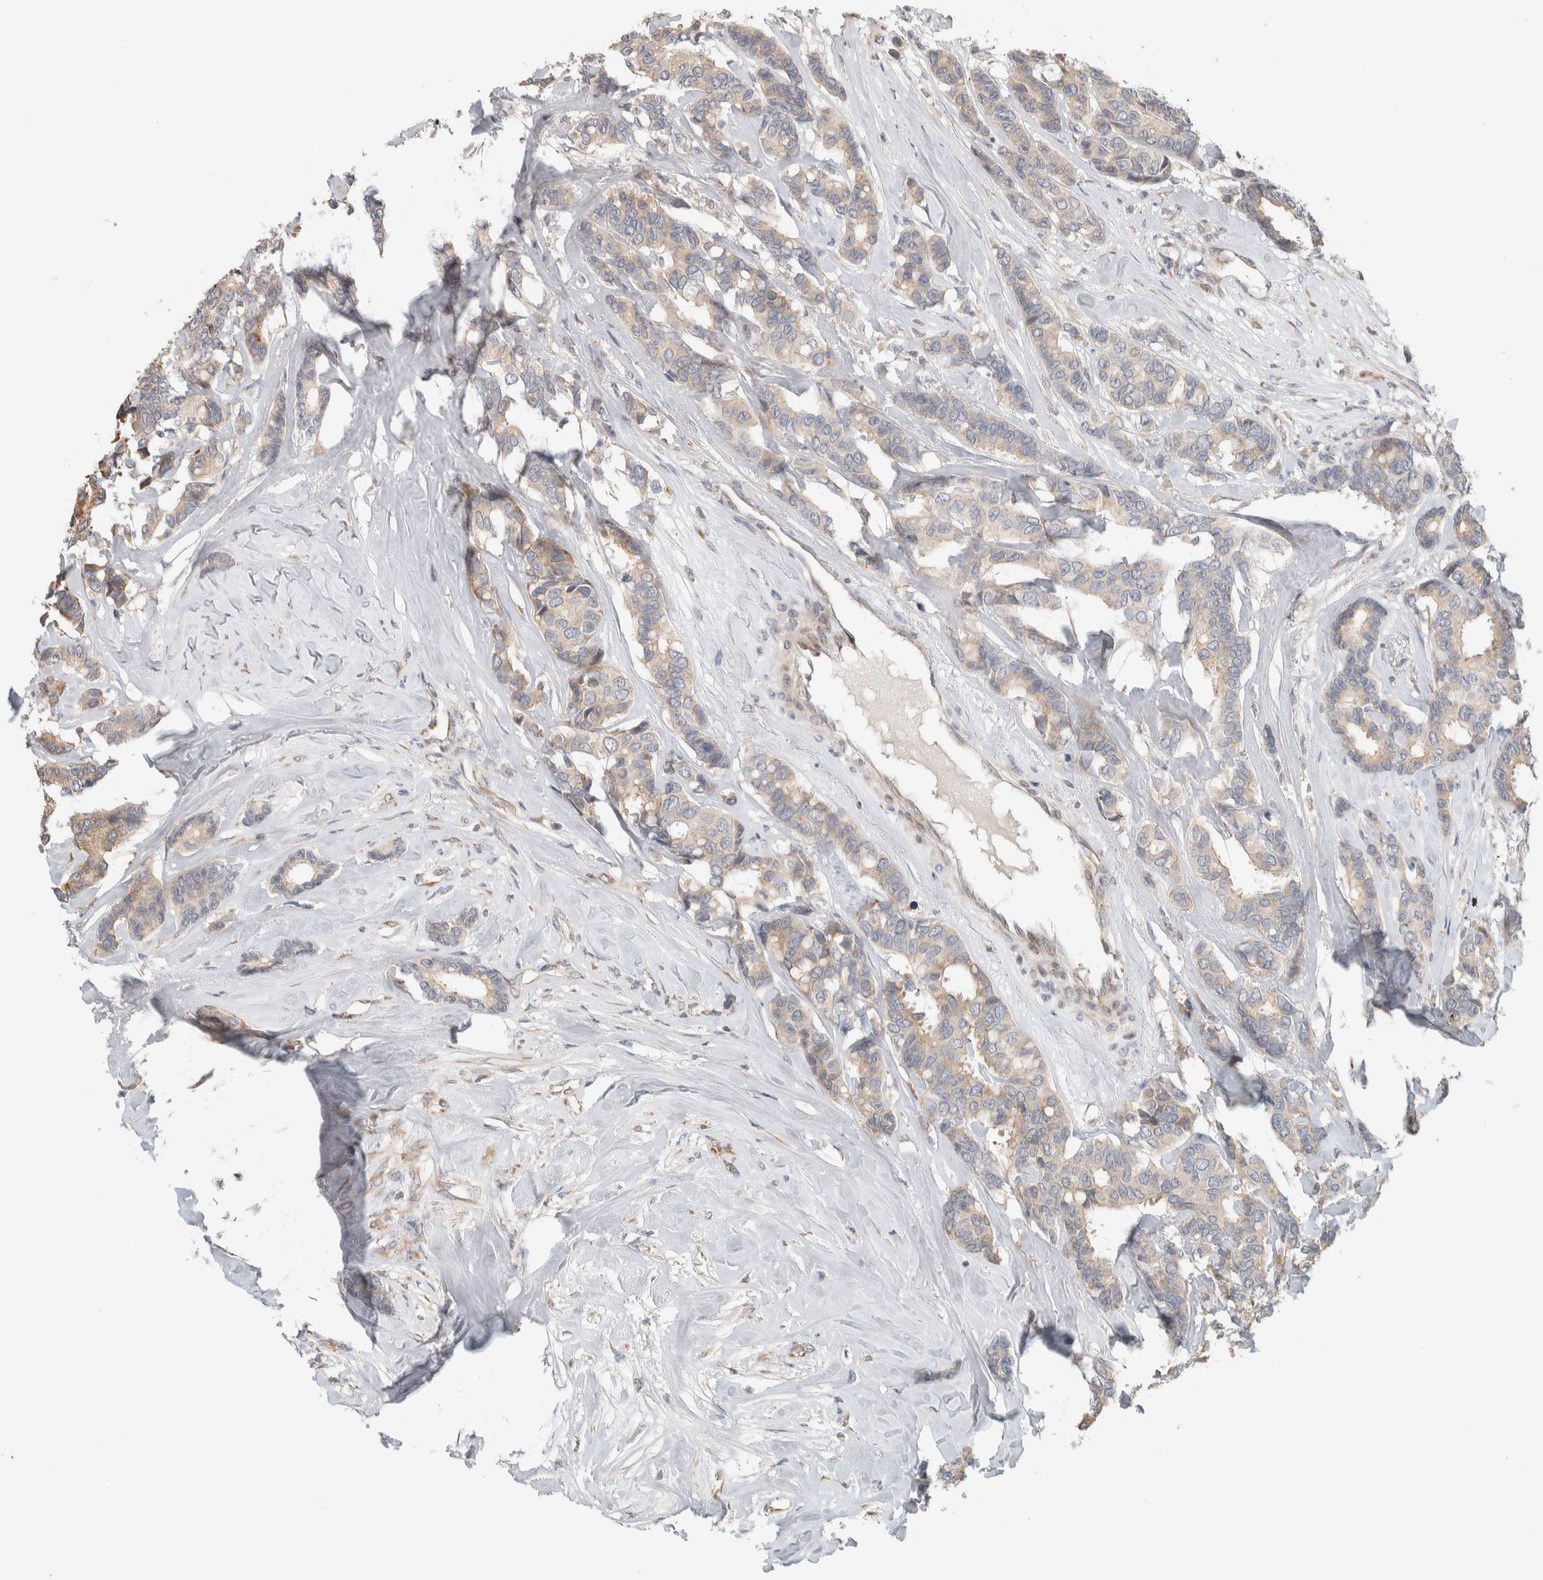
{"staining": {"intensity": "weak", "quantity": "<25%", "location": "cytoplasmic/membranous"}, "tissue": "breast cancer", "cell_type": "Tumor cells", "image_type": "cancer", "snomed": [{"axis": "morphology", "description": "Duct carcinoma"}, {"axis": "topography", "description": "Breast"}], "caption": "The image exhibits no staining of tumor cells in breast cancer (infiltrating ductal carcinoma).", "gene": "ADCY8", "patient": {"sex": "female", "age": 87}}